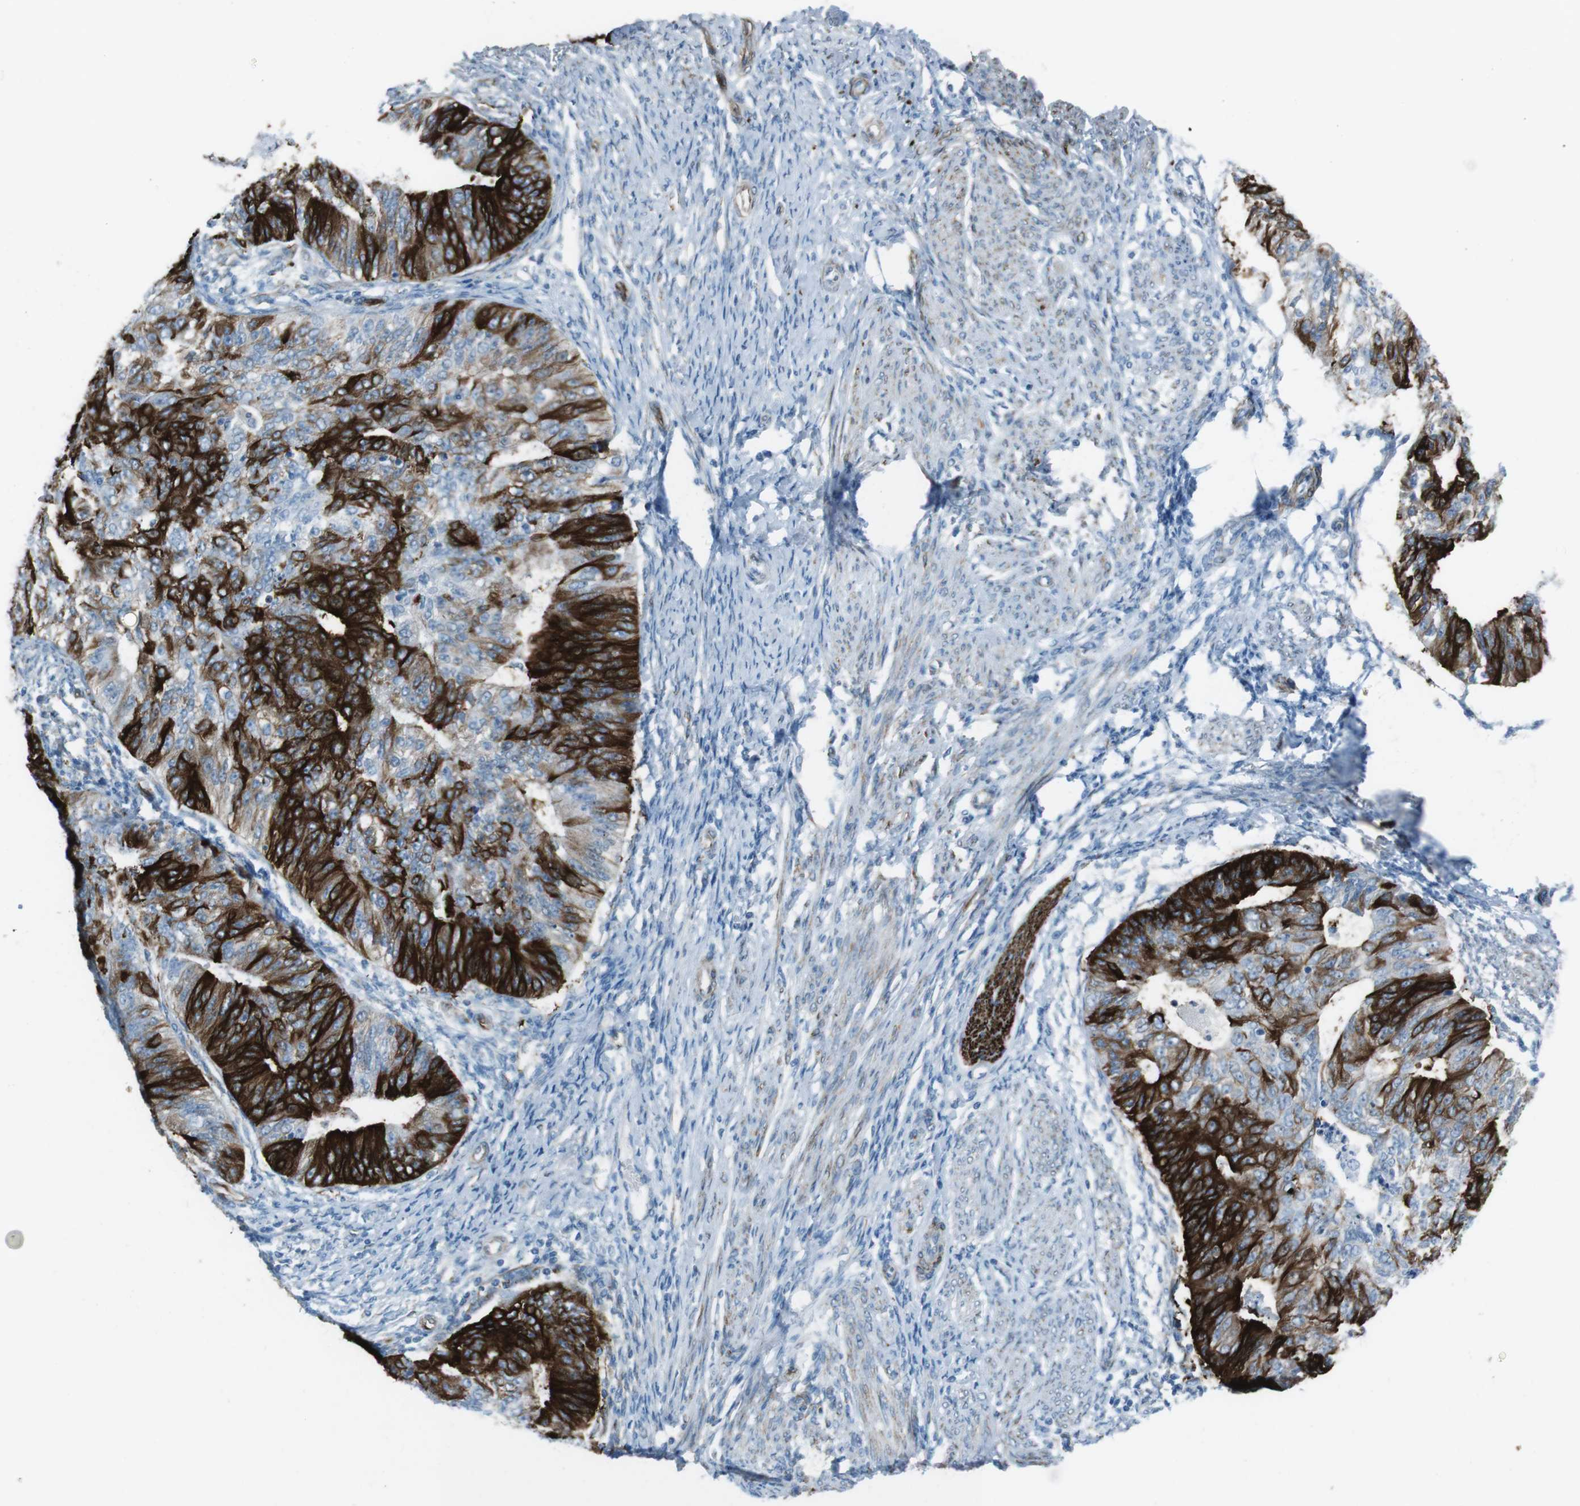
{"staining": {"intensity": "strong", "quantity": ">75%", "location": "cytoplasmic/membranous"}, "tissue": "endometrial cancer", "cell_type": "Tumor cells", "image_type": "cancer", "snomed": [{"axis": "morphology", "description": "Adenocarcinoma, NOS"}, {"axis": "topography", "description": "Endometrium"}], "caption": "This photomicrograph exhibits IHC staining of human endometrial adenocarcinoma, with high strong cytoplasmic/membranous staining in about >75% of tumor cells.", "gene": "TUBB2A", "patient": {"sex": "female", "age": 32}}